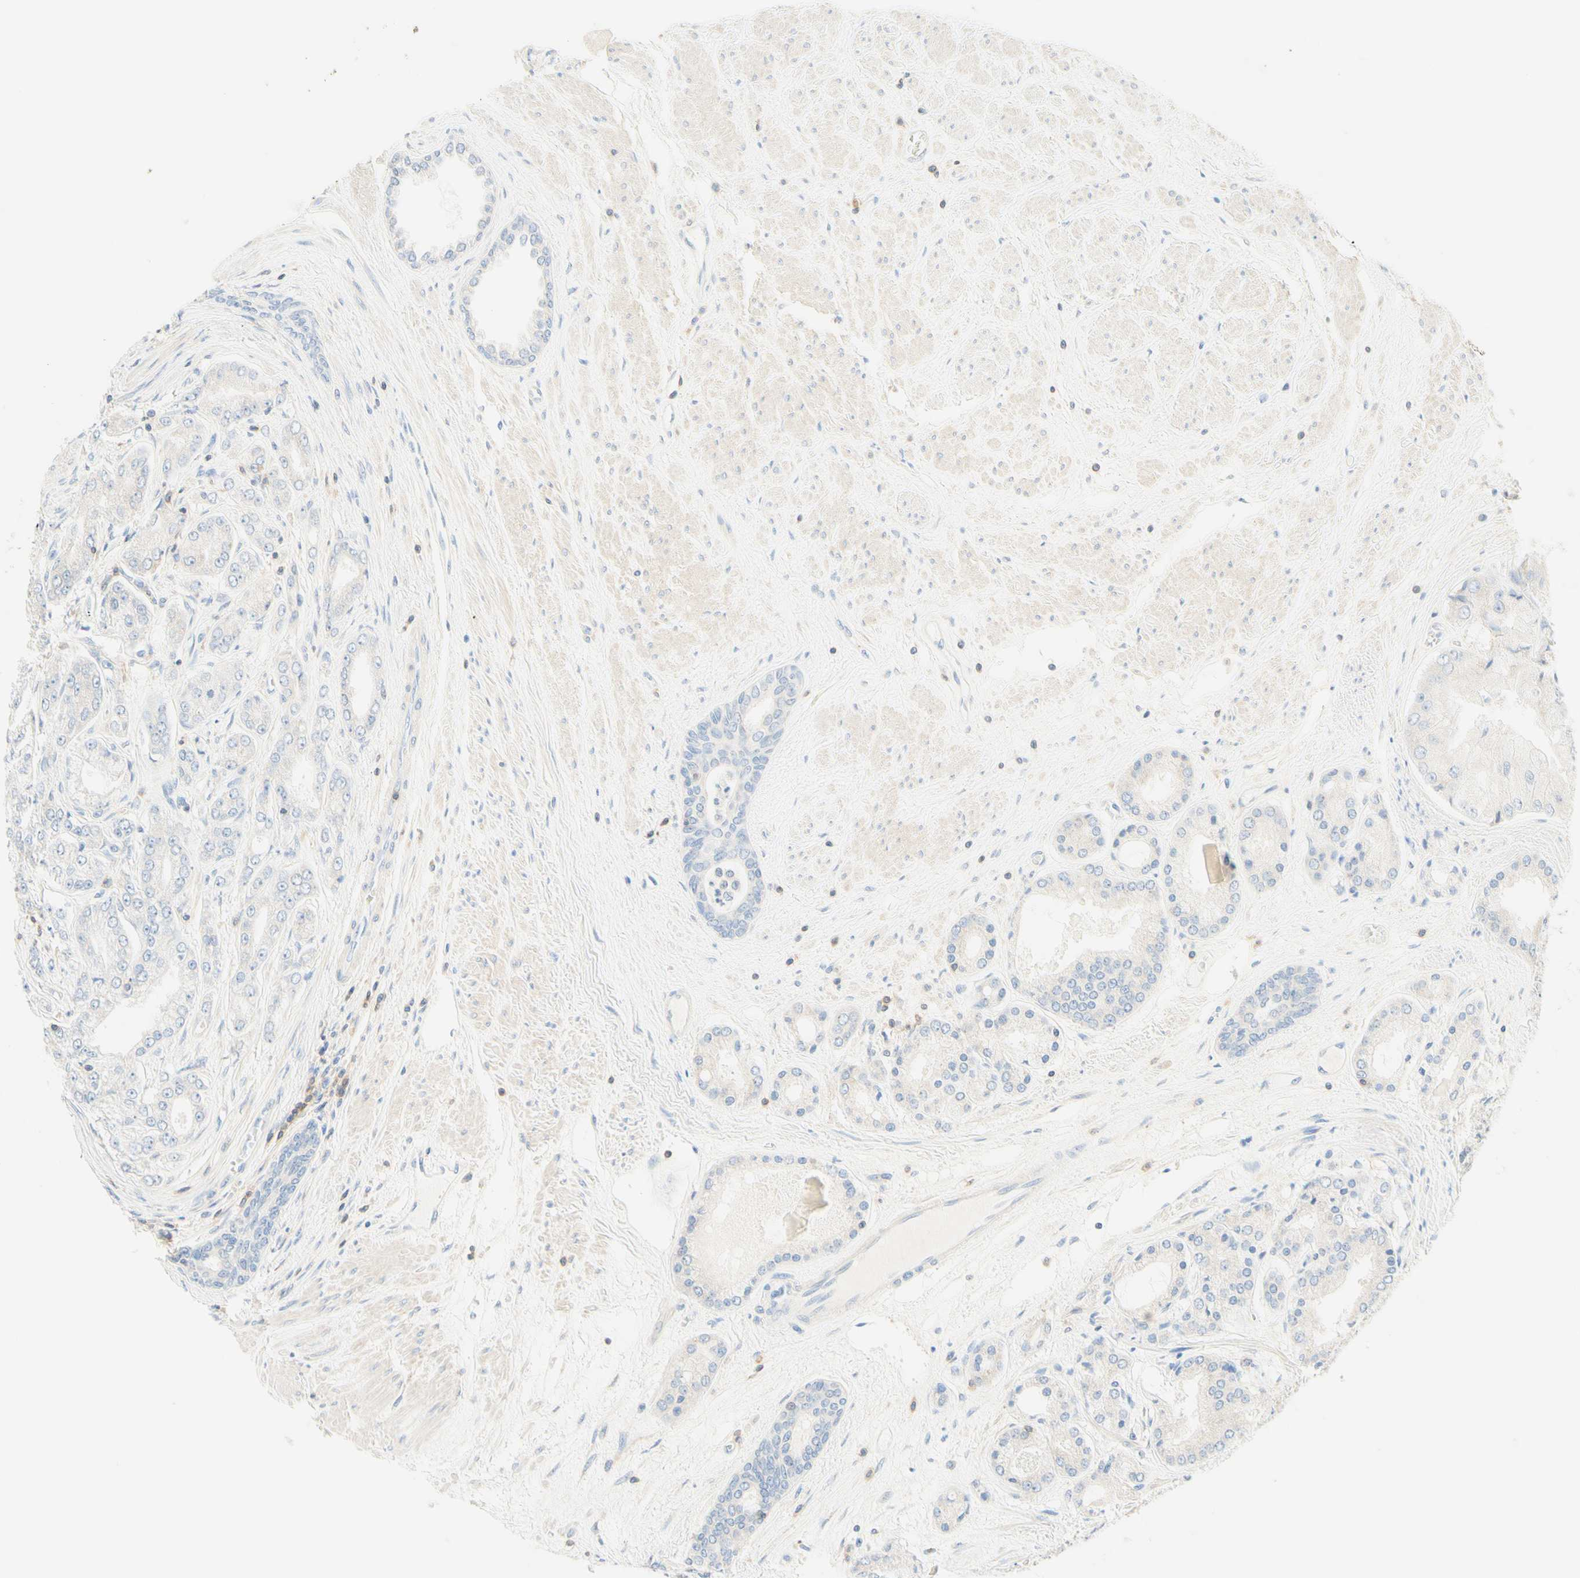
{"staining": {"intensity": "negative", "quantity": "none", "location": "none"}, "tissue": "prostate cancer", "cell_type": "Tumor cells", "image_type": "cancer", "snomed": [{"axis": "morphology", "description": "Adenocarcinoma, High grade"}, {"axis": "topography", "description": "Prostate"}], "caption": "Prostate cancer (adenocarcinoma (high-grade)) stained for a protein using immunohistochemistry (IHC) reveals no positivity tumor cells.", "gene": "LAT", "patient": {"sex": "male", "age": 59}}